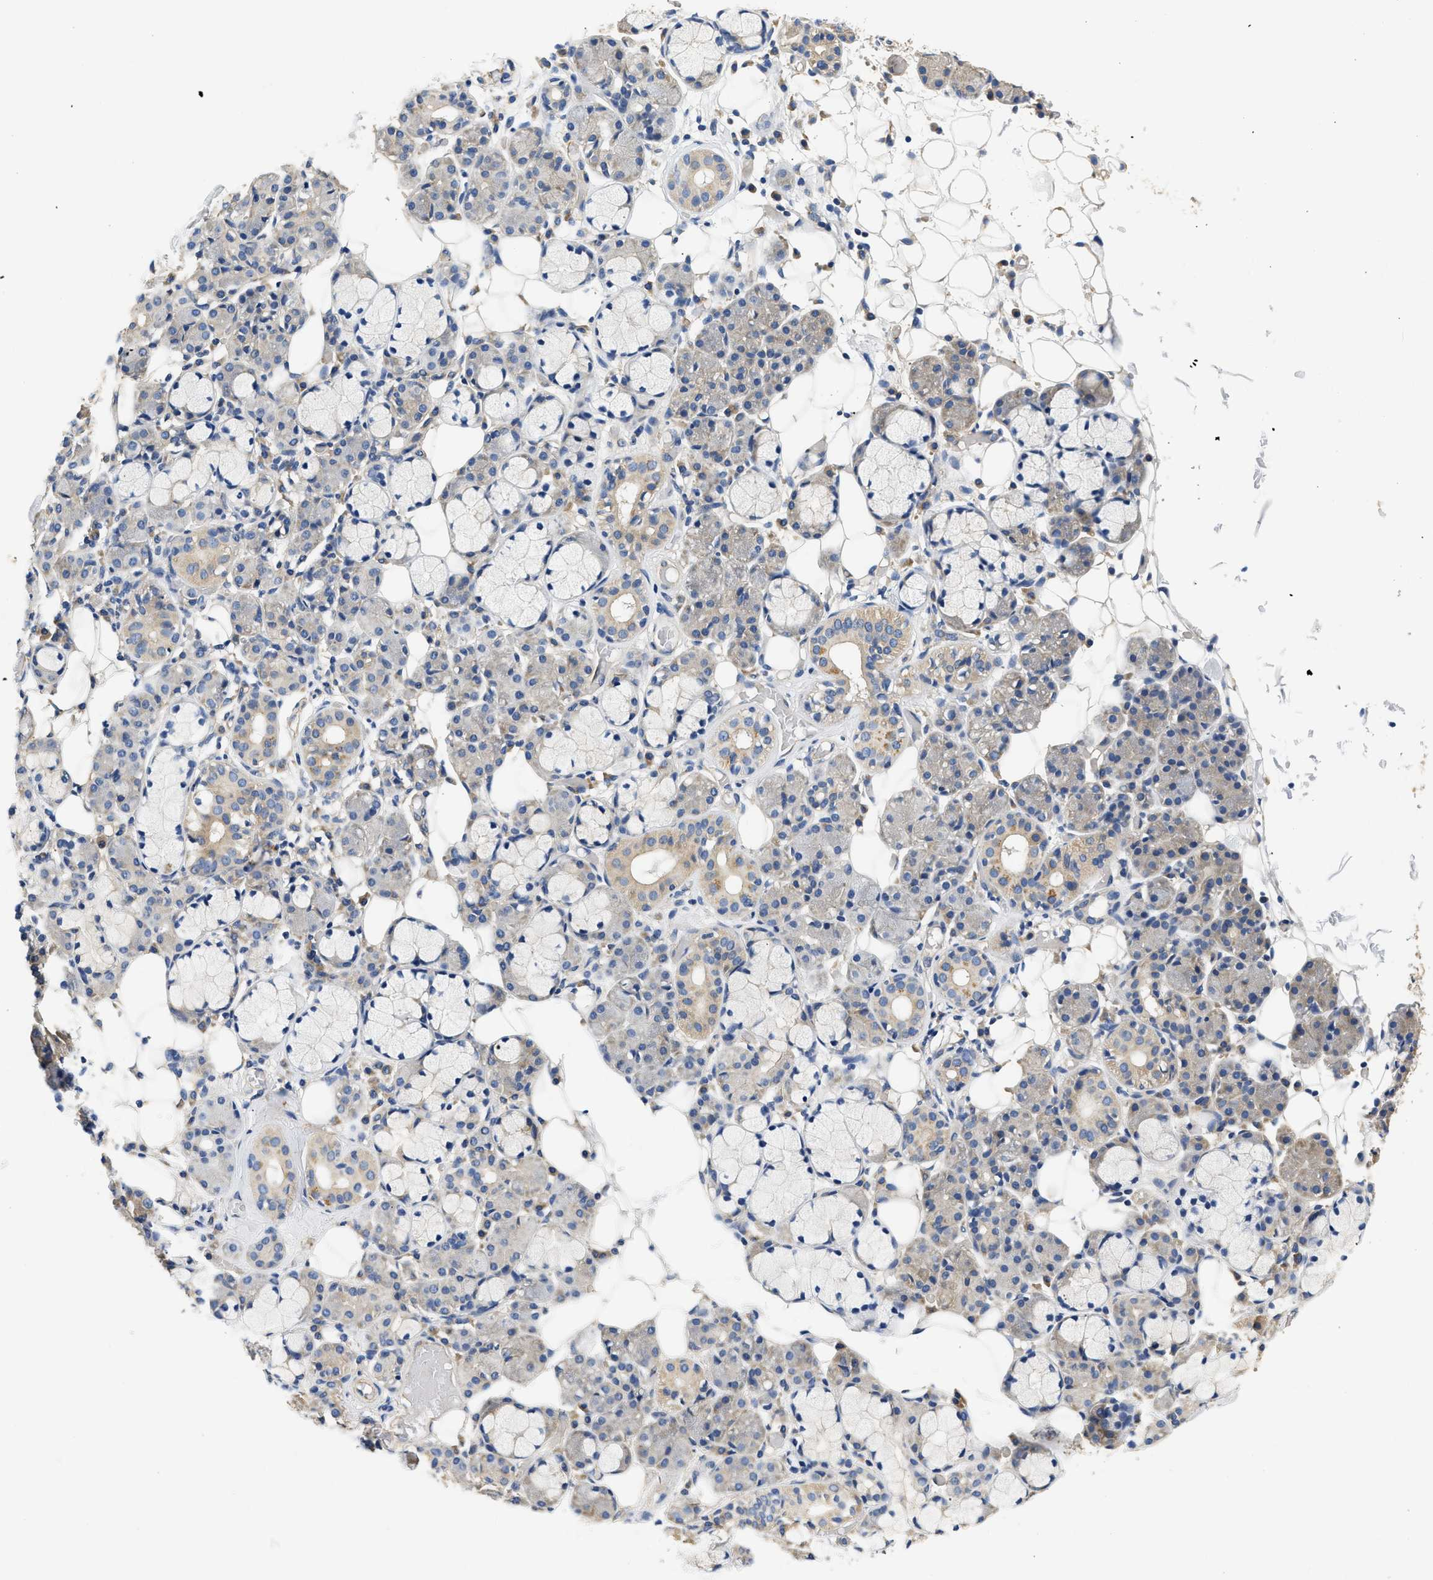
{"staining": {"intensity": "weak", "quantity": "25%-75%", "location": "cytoplasmic/membranous"}, "tissue": "salivary gland", "cell_type": "Glandular cells", "image_type": "normal", "snomed": [{"axis": "morphology", "description": "Normal tissue, NOS"}, {"axis": "topography", "description": "Salivary gland"}], "caption": "High-magnification brightfield microscopy of benign salivary gland stained with DAB (3,3'-diaminobenzidine) (brown) and counterstained with hematoxylin (blue). glandular cells exhibit weak cytoplasmic/membranous positivity is appreciated in approximately25%-75% of cells.", "gene": "CSDE1", "patient": {"sex": "male", "age": 63}}